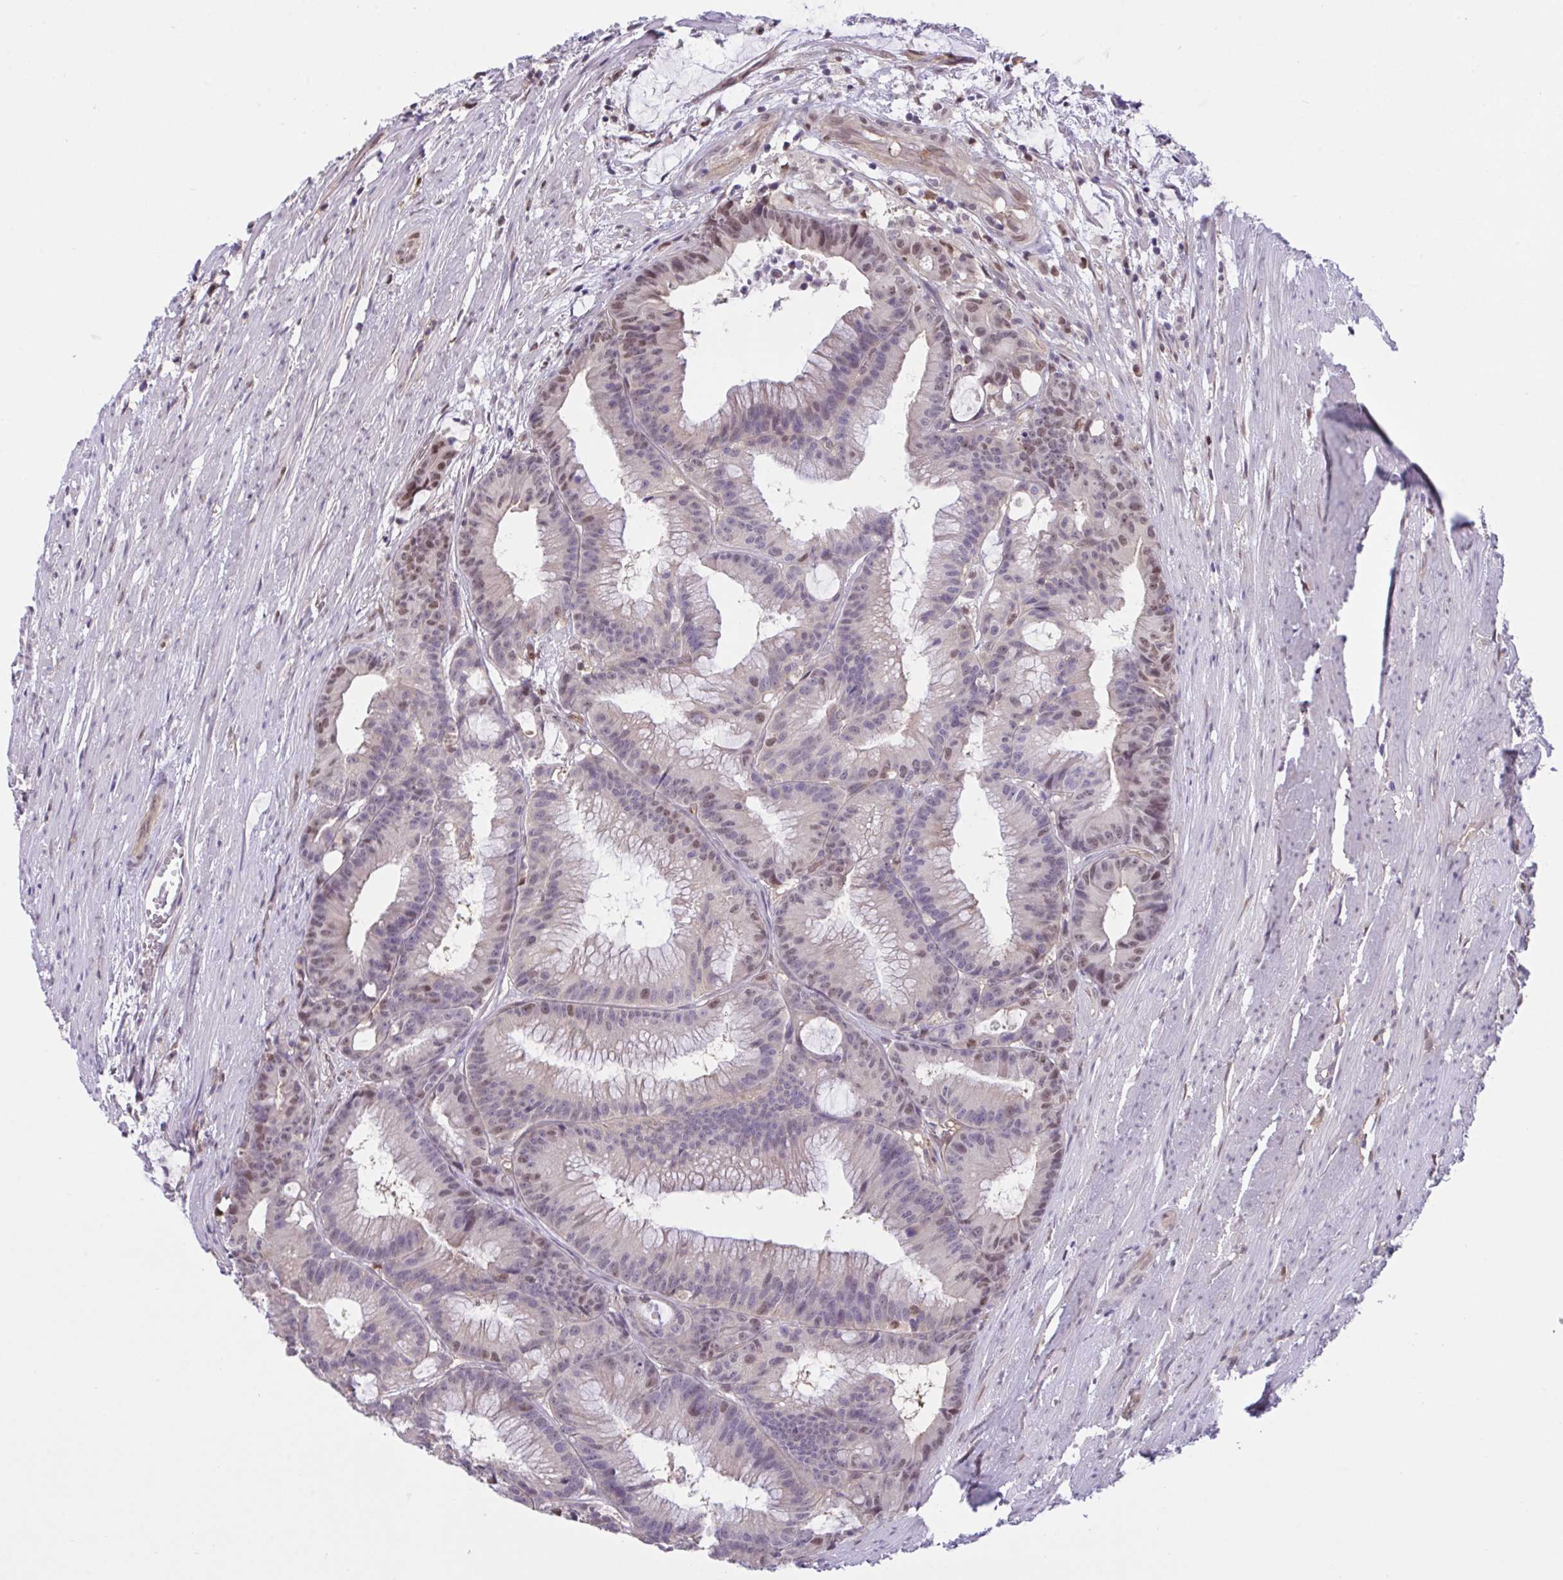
{"staining": {"intensity": "moderate", "quantity": "25%-75%", "location": "nuclear"}, "tissue": "colorectal cancer", "cell_type": "Tumor cells", "image_type": "cancer", "snomed": [{"axis": "morphology", "description": "Adenocarcinoma, NOS"}, {"axis": "topography", "description": "Colon"}], "caption": "Human adenocarcinoma (colorectal) stained with a protein marker reveals moderate staining in tumor cells.", "gene": "ZNF444", "patient": {"sex": "female", "age": 78}}